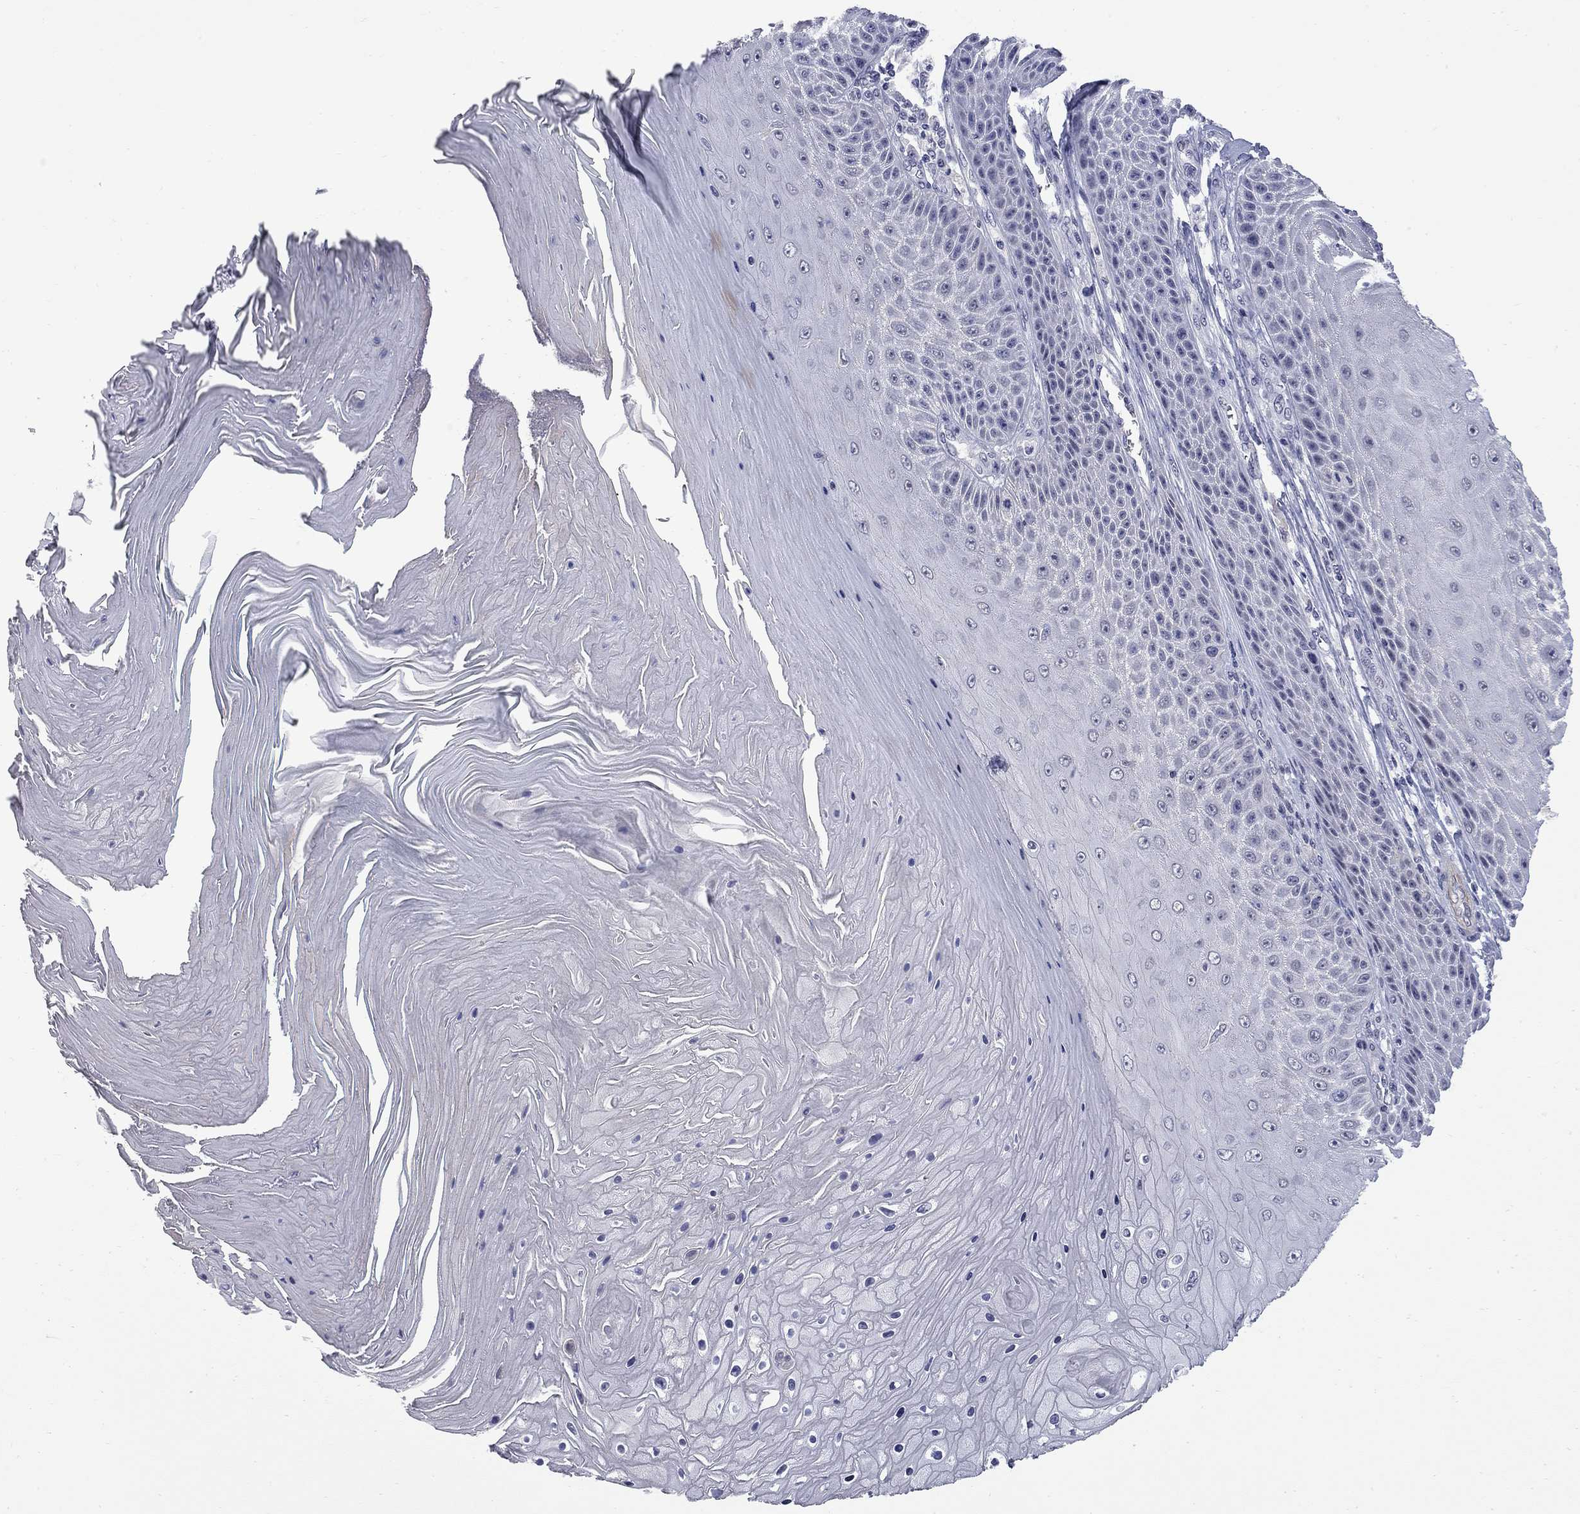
{"staining": {"intensity": "negative", "quantity": "none", "location": "none"}, "tissue": "skin cancer", "cell_type": "Tumor cells", "image_type": "cancer", "snomed": [{"axis": "morphology", "description": "Squamous cell carcinoma, NOS"}, {"axis": "topography", "description": "Skin"}], "caption": "Tumor cells show no significant protein positivity in squamous cell carcinoma (skin).", "gene": "HTR4", "patient": {"sex": "male", "age": 62}}